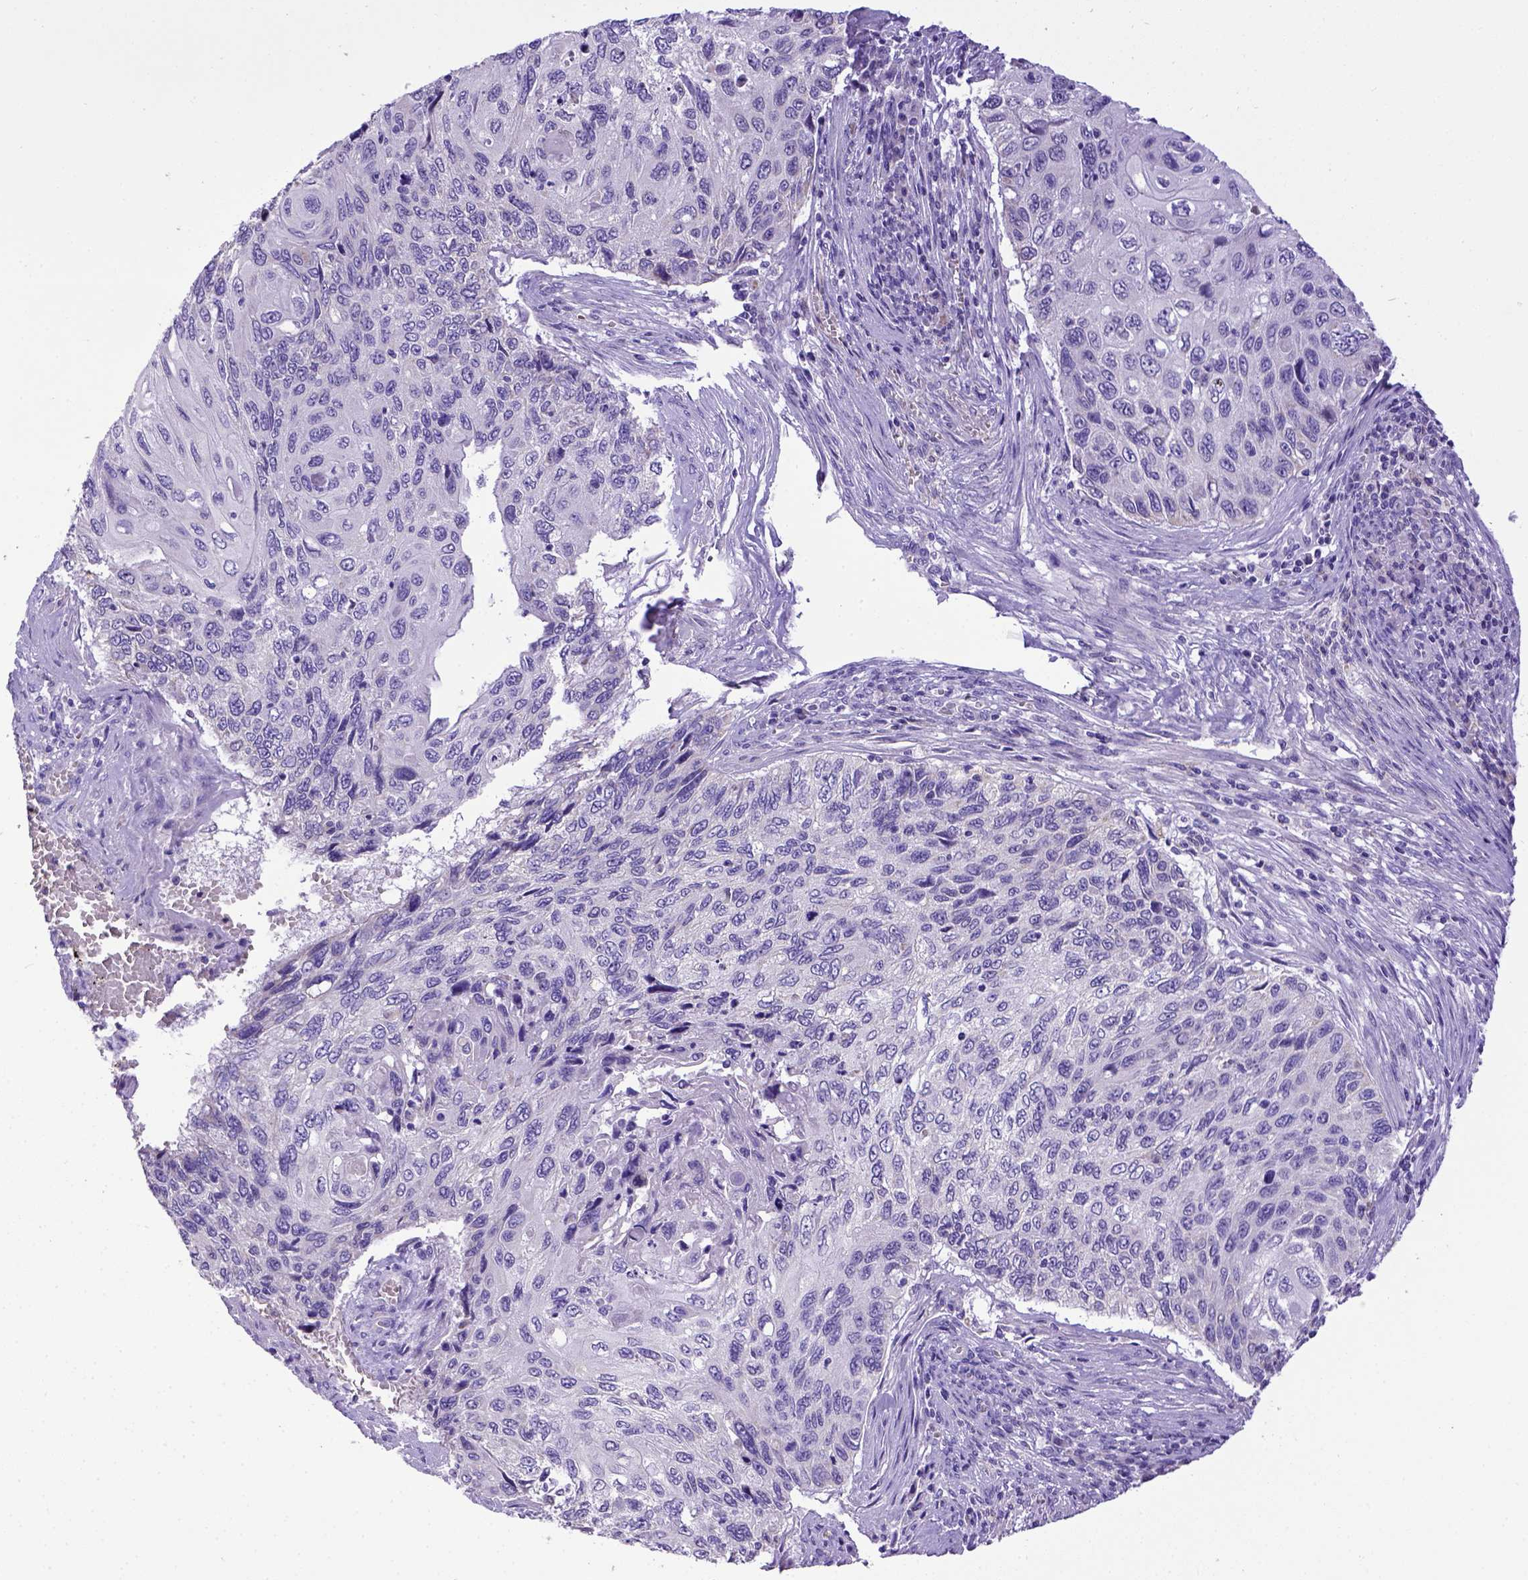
{"staining": {"intensity": "negative", "quantity": "none", "location": "none"}, "tissue": "cervical cancer", "cell_type": "Tumor cells", "image_type": "cancer", "snomed": [{"axis": "morphology", "description": "Squamous cell carcinoma, NOS"}, {"axis": "topography", "description": "Cervix"}], "caption": "Tumor cells are negative for brown protein staining in cervical squamous cell carcinoma. (DAB IHC with hematoxylin counter stain).", "gene": "SPEF1", "patient": {"sex": "female", "age": 70}}